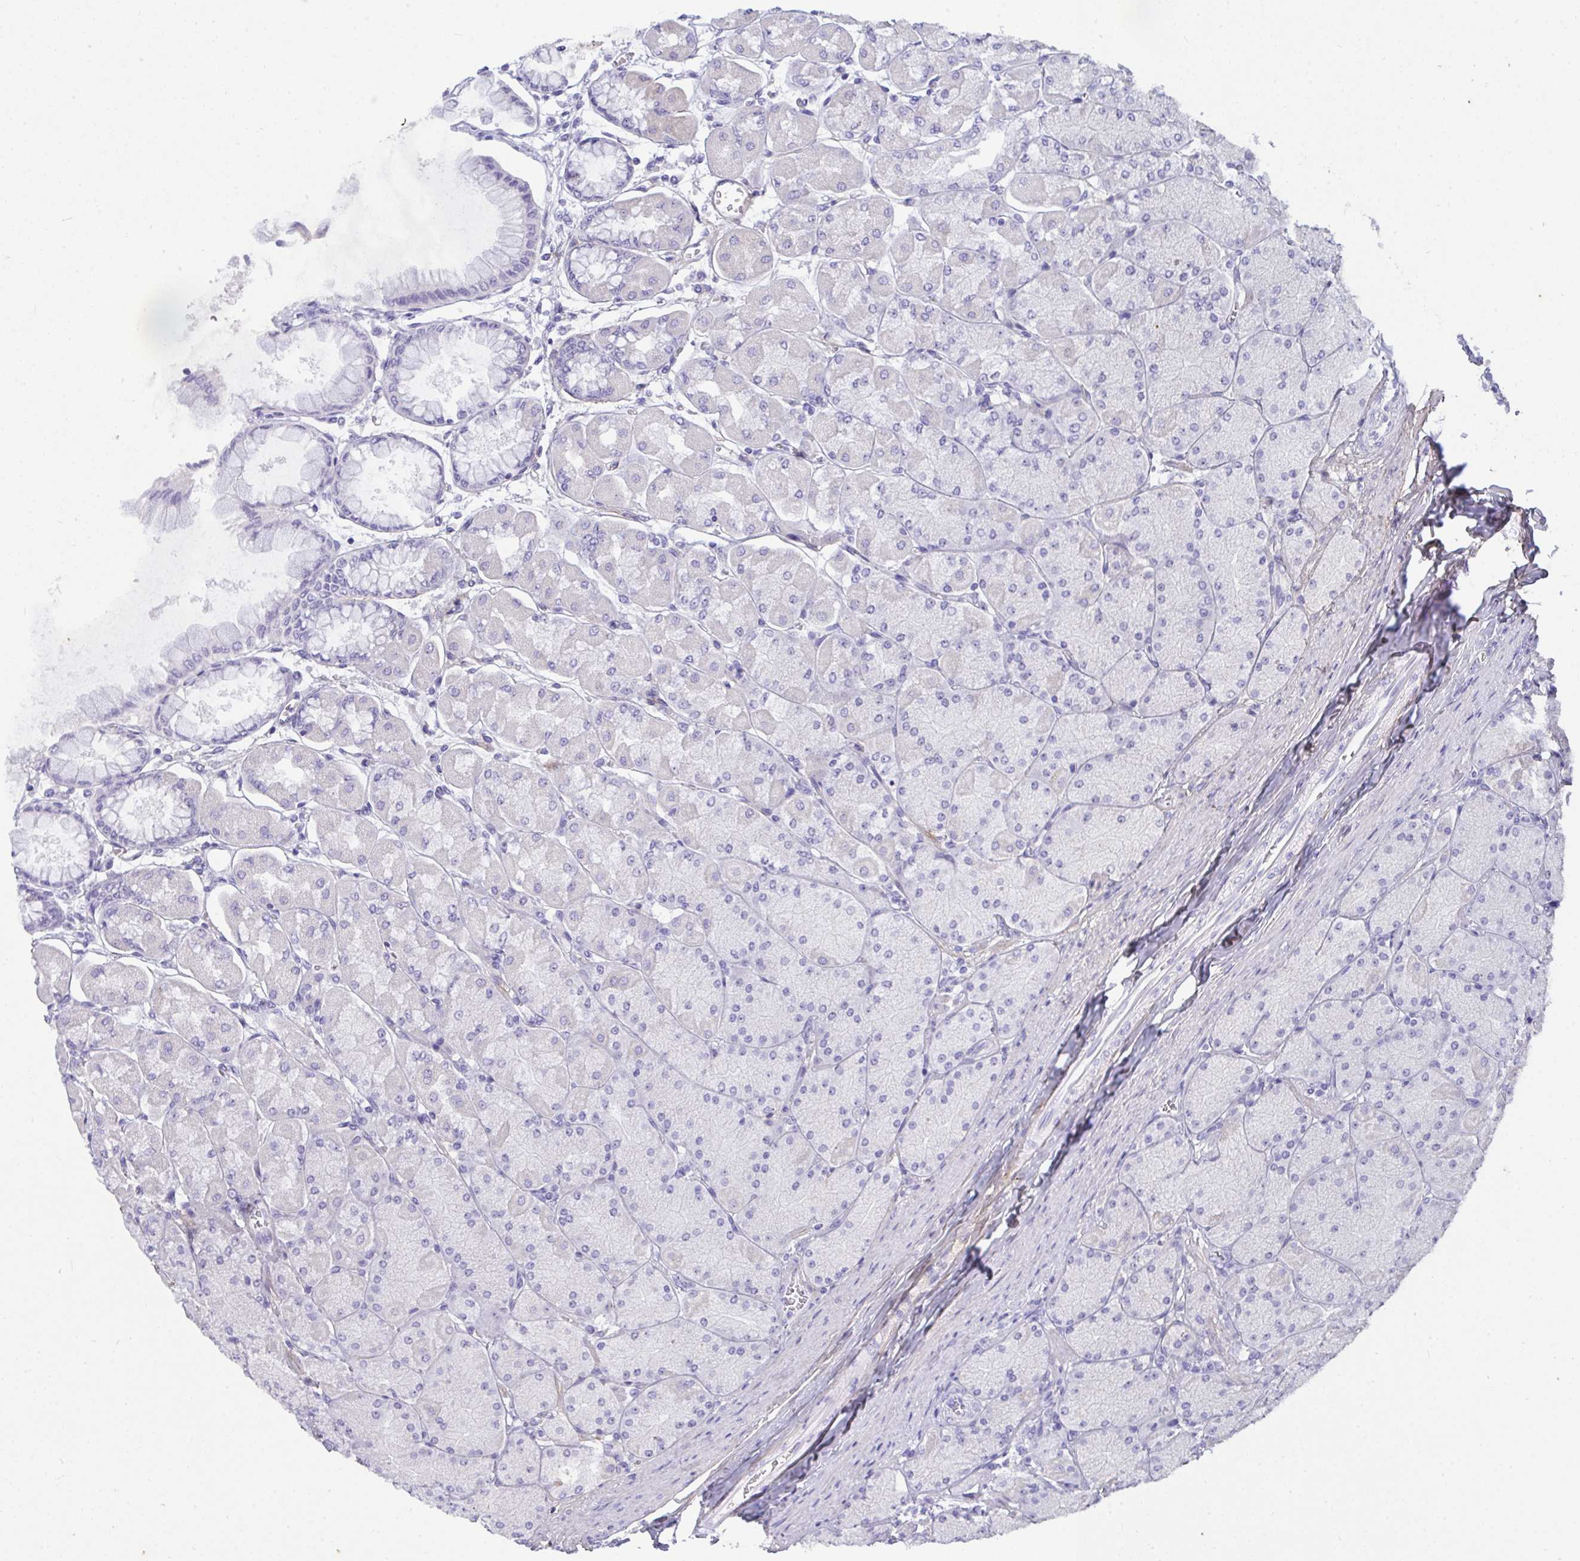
{"staining": {"intensity": "negative", "quantity": "none", "location": "none"}, "tissue": "stomach", "cell_type": "Glandular cells", "image_type": "normal", "snomed": [{"axis": "morphology", "description": "Normal tissue, NOS"}, {"axis": "topography", "description": "Stomach, upper"}], "caption": "High magnification brightfield microscopy of normal stomach stained with DAB (brown) and counterstained with hematoxylin (blue): glandular cells show no significant staining. Brightfield microscopy of IHC stained with DAB (brown) and hematoxylin (blue), captured at high magnification.", "gene": "LHFPL6", "patient": {"sex": "female", "age": 56}}